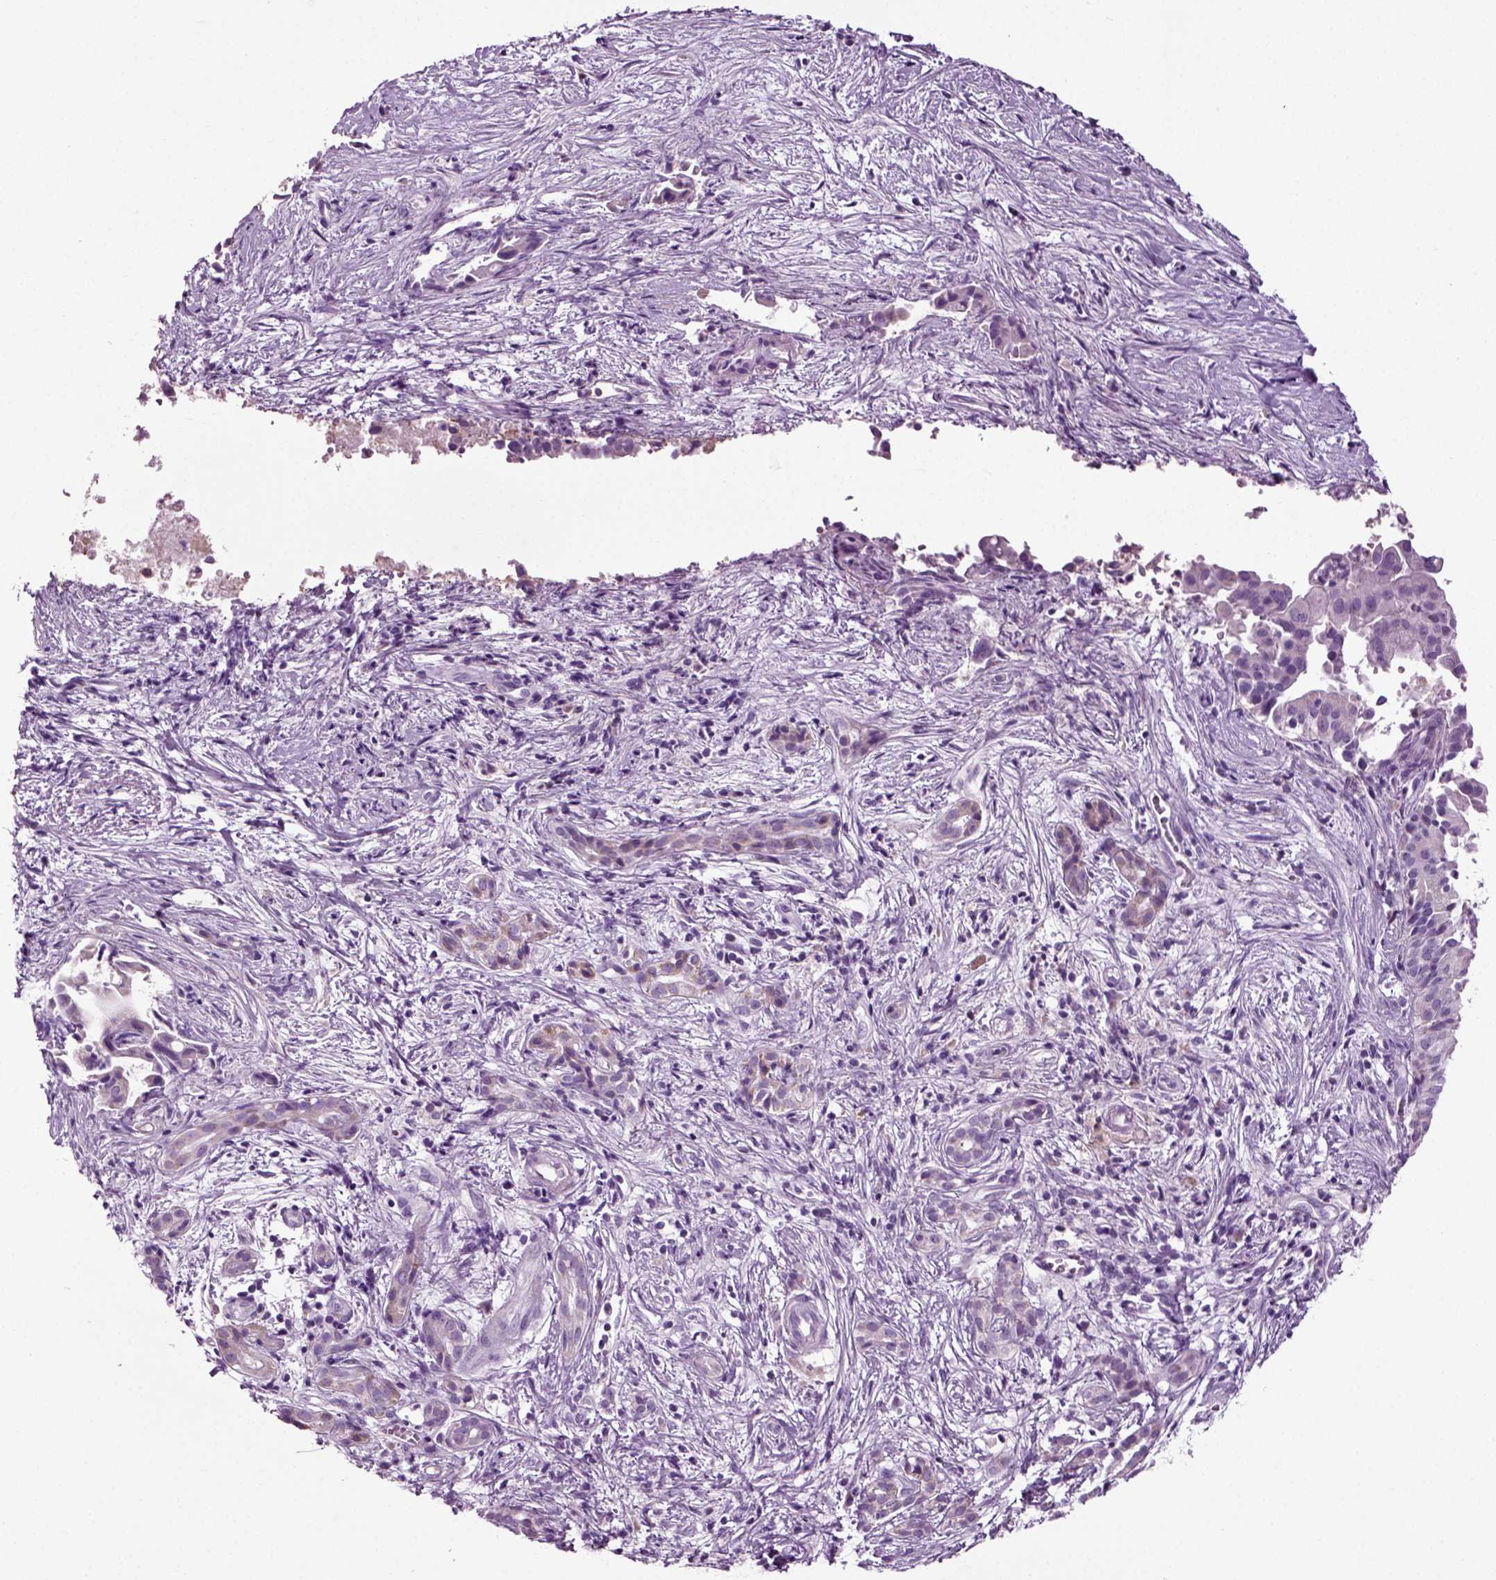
{"staining": {"intensity": "weak", "quantity": "<25%", "location": "cytoplasmic/membranous"}, "tissue": "pancreatic cancer", "cell_type": "Tumor cells", "image_type": "cancer", "snomed": [{"axis": "morphology", "description": "Adenocarcinoma, NOS"}, {"axis": "topography", "description": "Pancreas"}], "caption": "Immunohistochemical staining of adenocarcinoma (pancreatic) reveals no significant staining in tumor cells.", "gene": "DNAH10", "patient": {"sex": "male", "age": 61}}